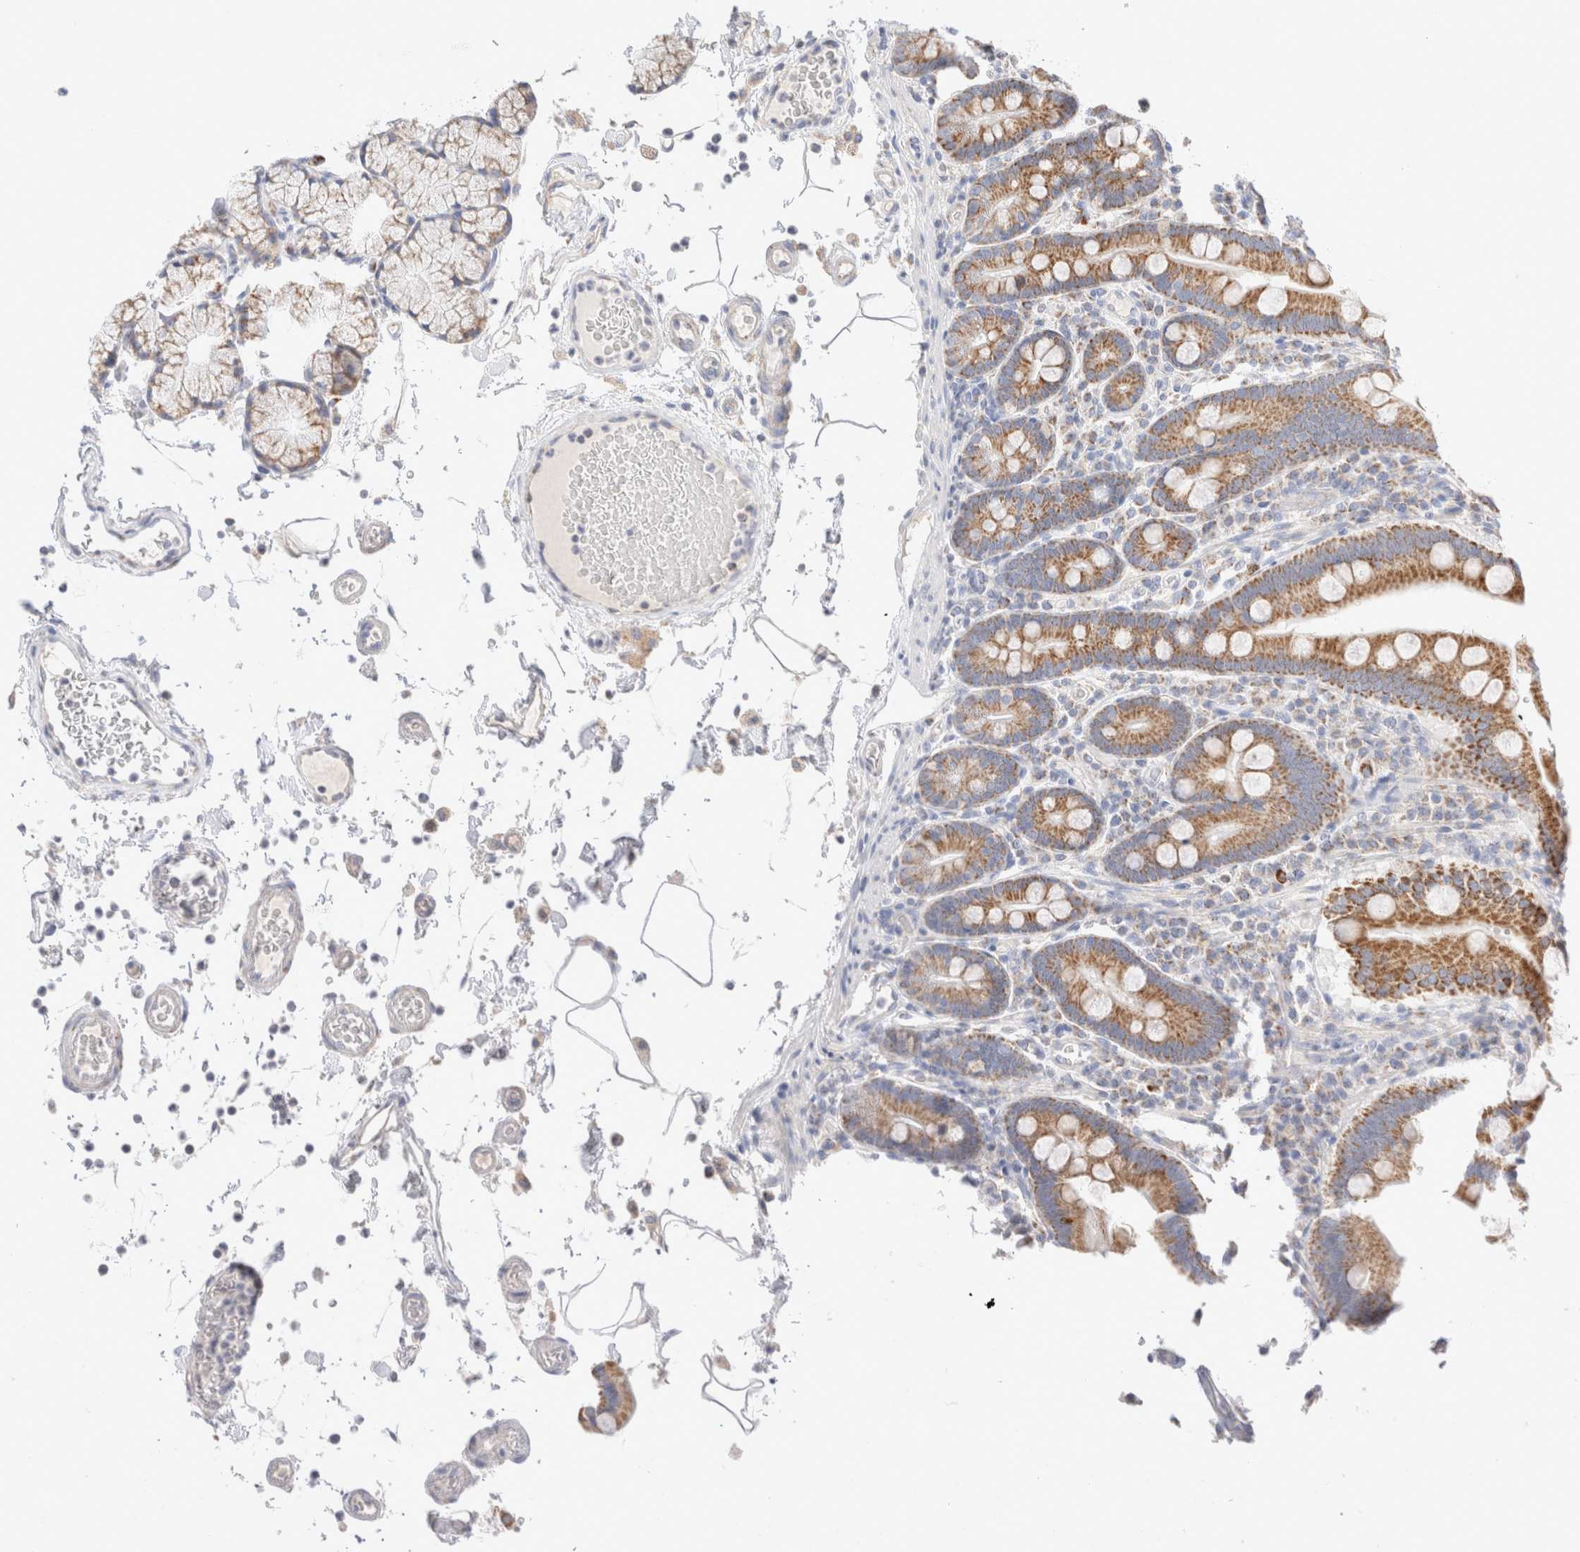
{"staining": {"intensity": "moderate", "quantity": ">75%", "location": "cytoplasmic/membranous"}, "tissue": "duodenum", "cell_type": "Glandular cells", "image_type": "normal", "snomed": [{"axis": "morphology", "description": "Normal tissue, NOS"}, {"axis": "topography", "description": "Small intestine, NOS"}], "caption": "This micrograph demonstrates benign duodenum stained with IHC to label a protein in brown. The cytoplasmic/membranous of glandular cells show moderate positivity for the protein. Nuclei are counter-stained blue.", "gene": "ATP6V1C1", "patient": {"sex": "female", "age": 71}}